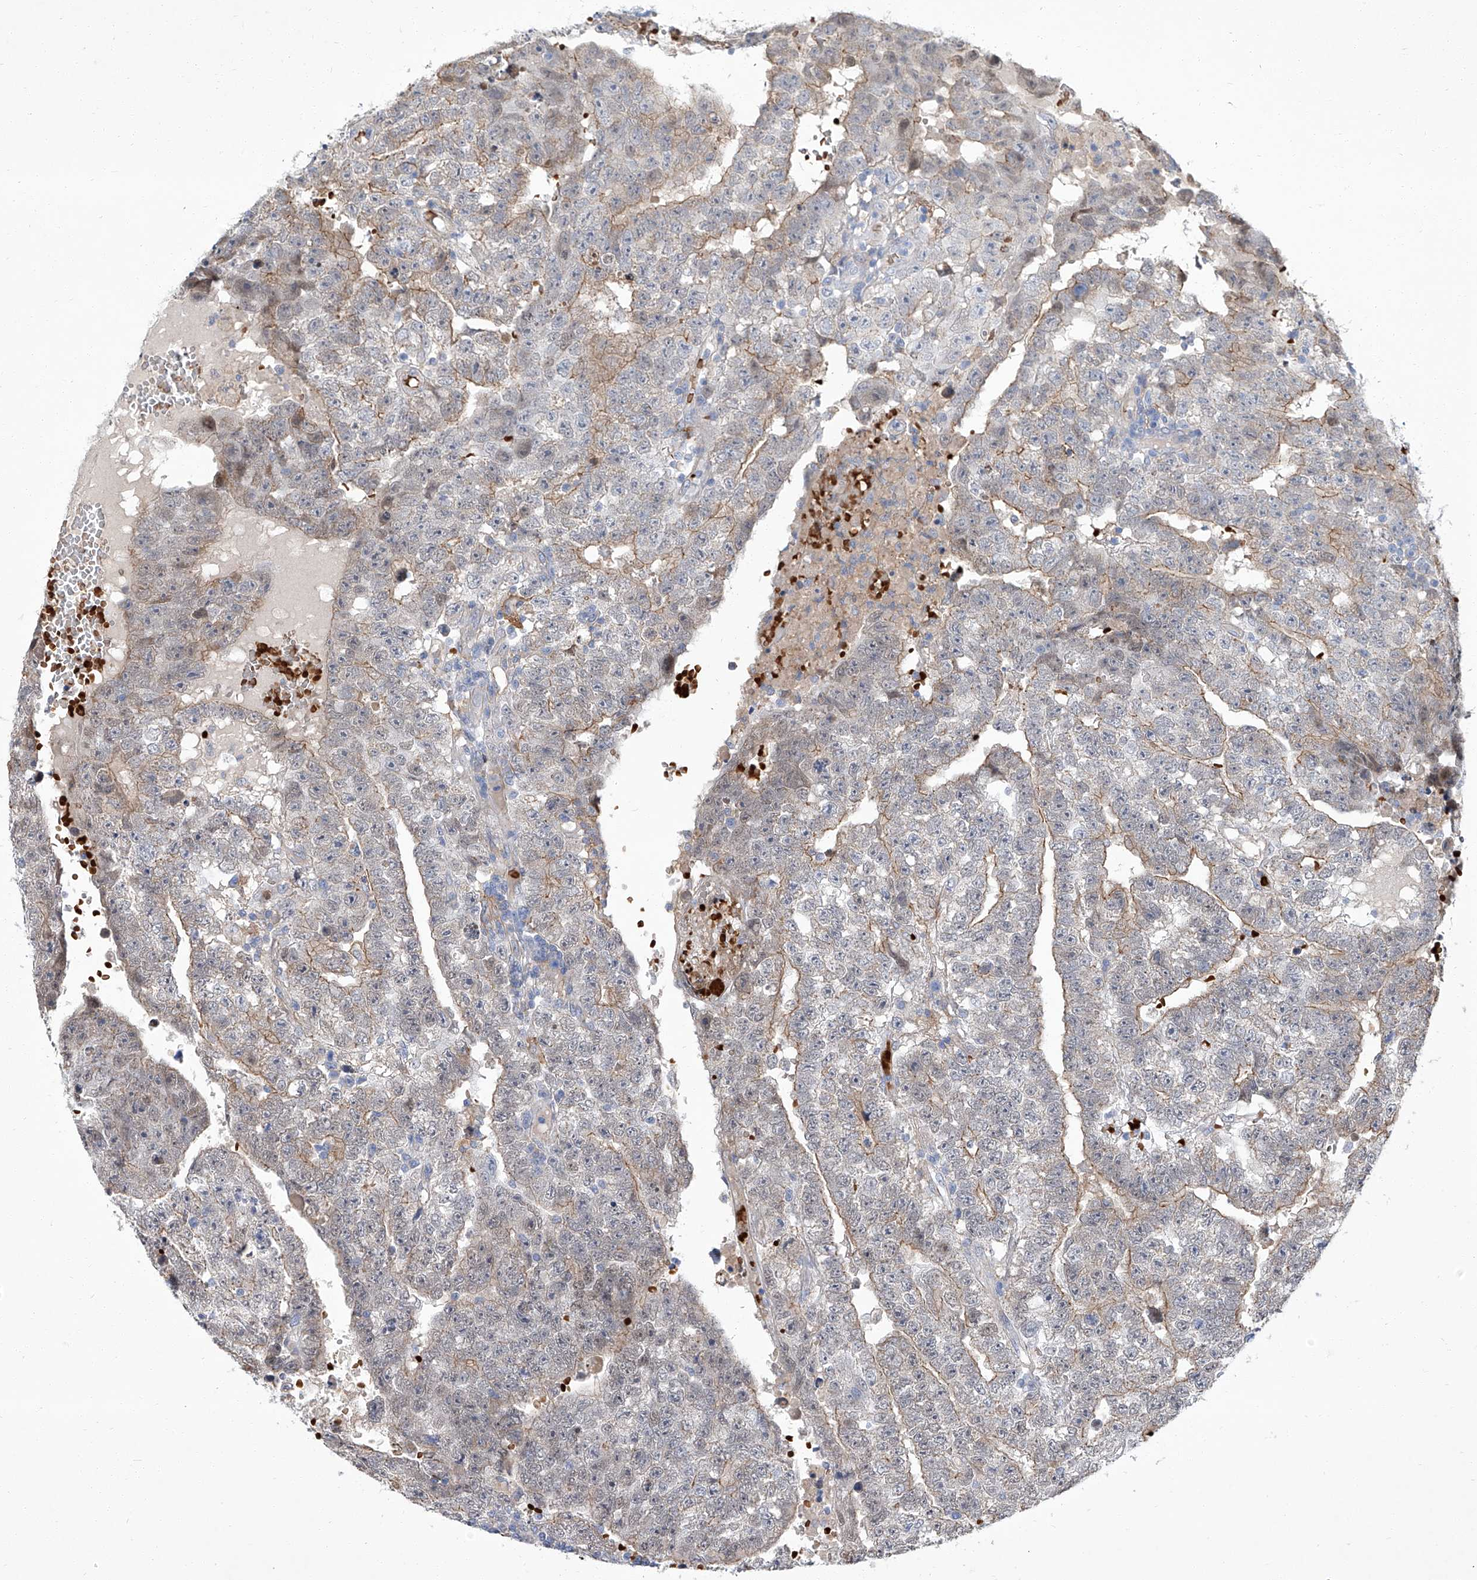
{"staining": {"intensity": "weak", "quantity": "25%-75%", "location": "cytoplasmic/membranous"}, "tissue": "testis cancer", "cell_type": "Tumor cells", "image_type": "cancer", "snomed": [{"axis": "morphology", "description": "Carcinoma, Embryonal, NOS"}, {"axis": "topography", "description": "Testis"}], "caption": "This image demonstrates embryonal carcinoma (testis) stained with IHC to label a protein in brown. The cytoplasmic/membranous of tumor cells show weak positivity for the protein. Nuclei are counter-stained blue.", "gene": "PARD3", "patient": {"sex": "male", "age": 25}}